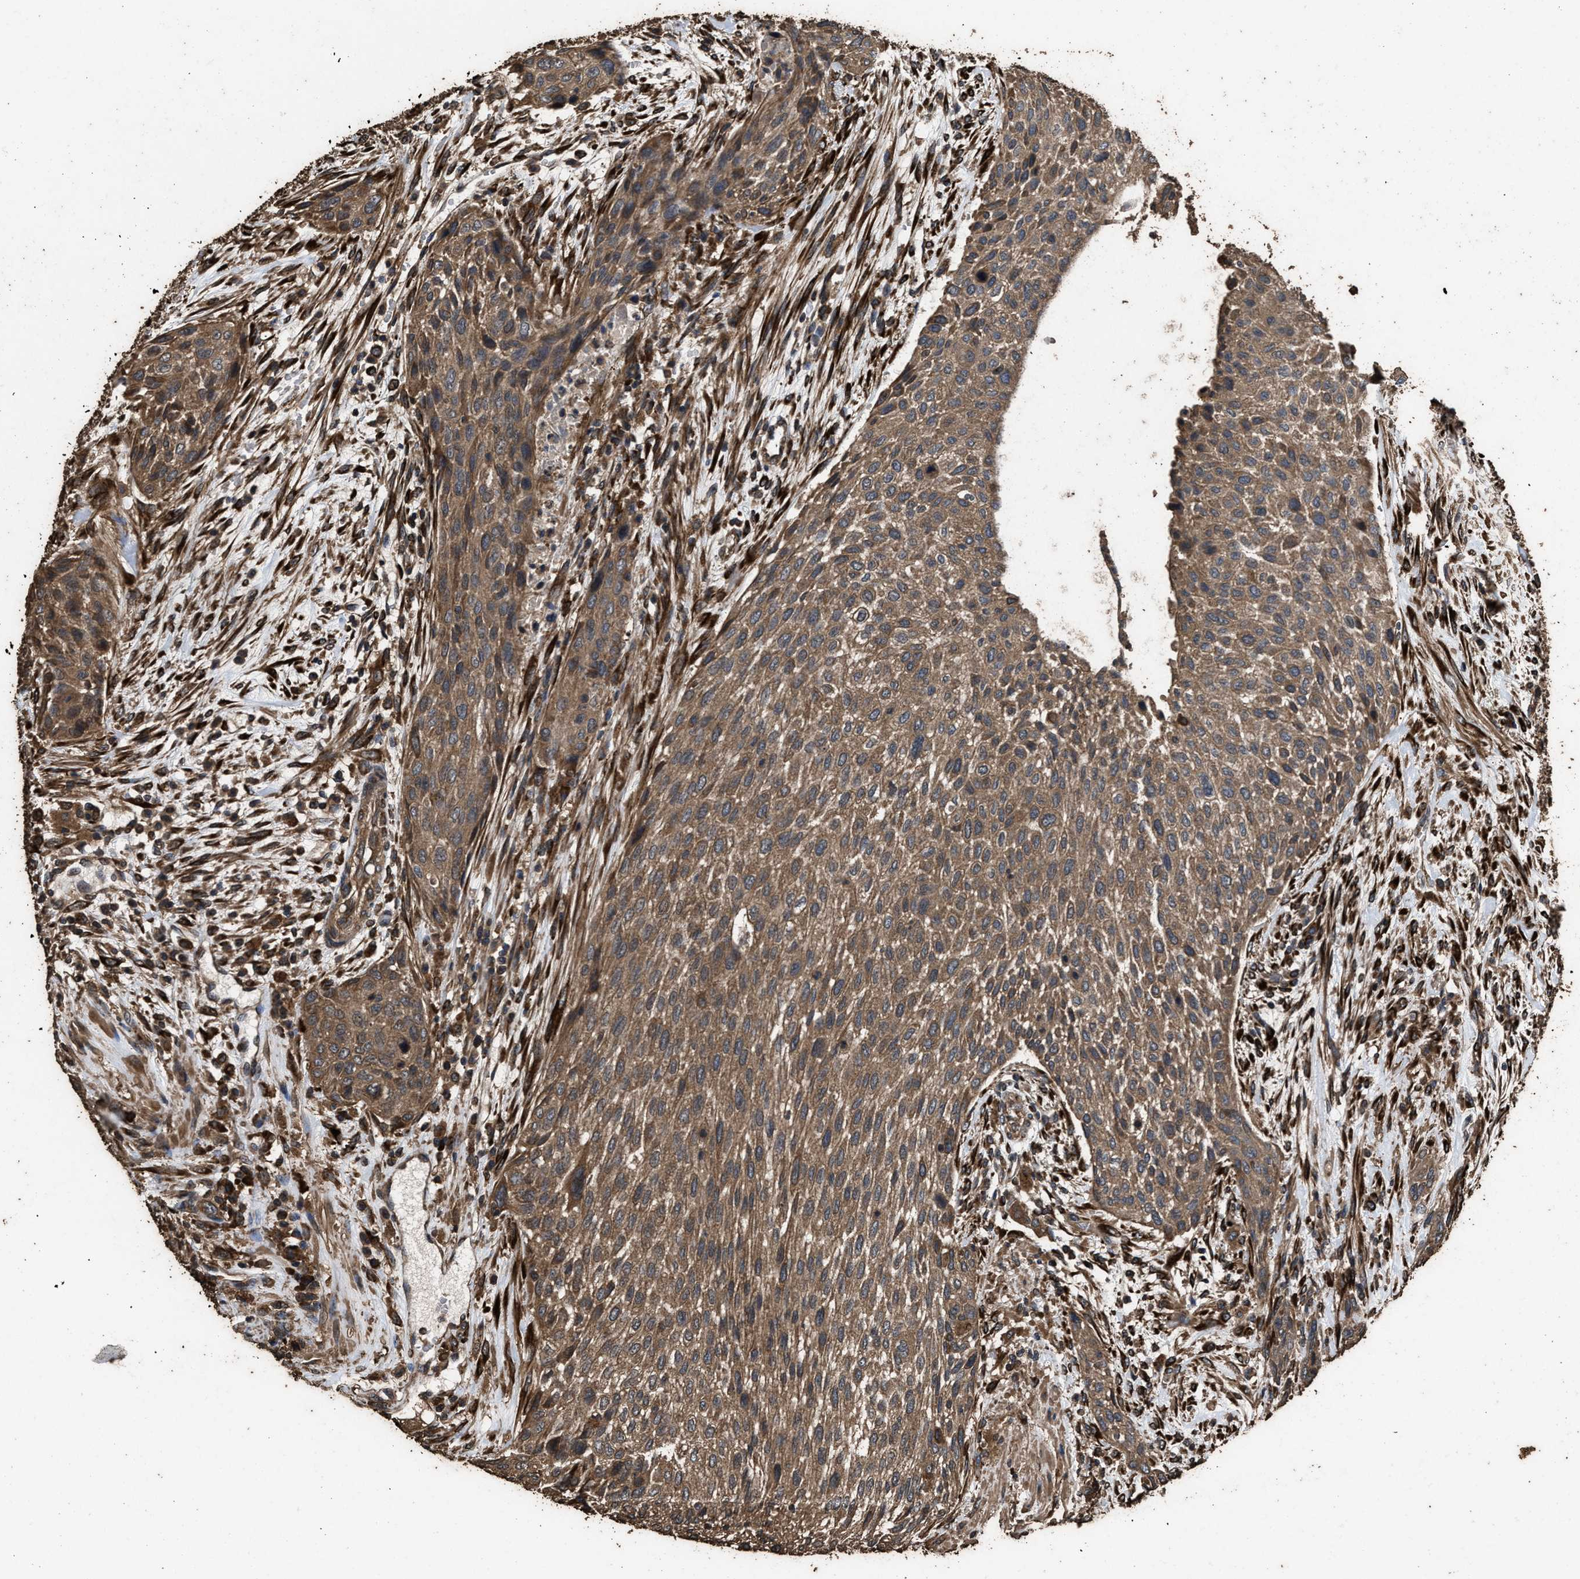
{"staining": {"intensity": "moderate", "quantity": ">75%", "location": "cytoplasmic/membranous"}, "tissue": "urothelial cancer", "cell_type": "Tumor cells", "image_type": "cancer", "snomed": [{"axis": "morphology", "description": "Urothelial carcinoma, Low grade"}, {"axis": "morphology", "description": "Urothelial carcinoma, High grade"}, {"axis": "topography", "description": "Urinary bladder"}], "caption": "DAB (3,3'-diaminobenzidine) immunohistochemical staining of urothelial cancer demonstrates moderate cytoplasmic/membranous protein positivity in about >75% of tumor cells. (brown staining indicates protein expression, while blue staining denotes nuclei).", "gene": "ZMYND19", "patient": {"sex": "male", "age": 35}}